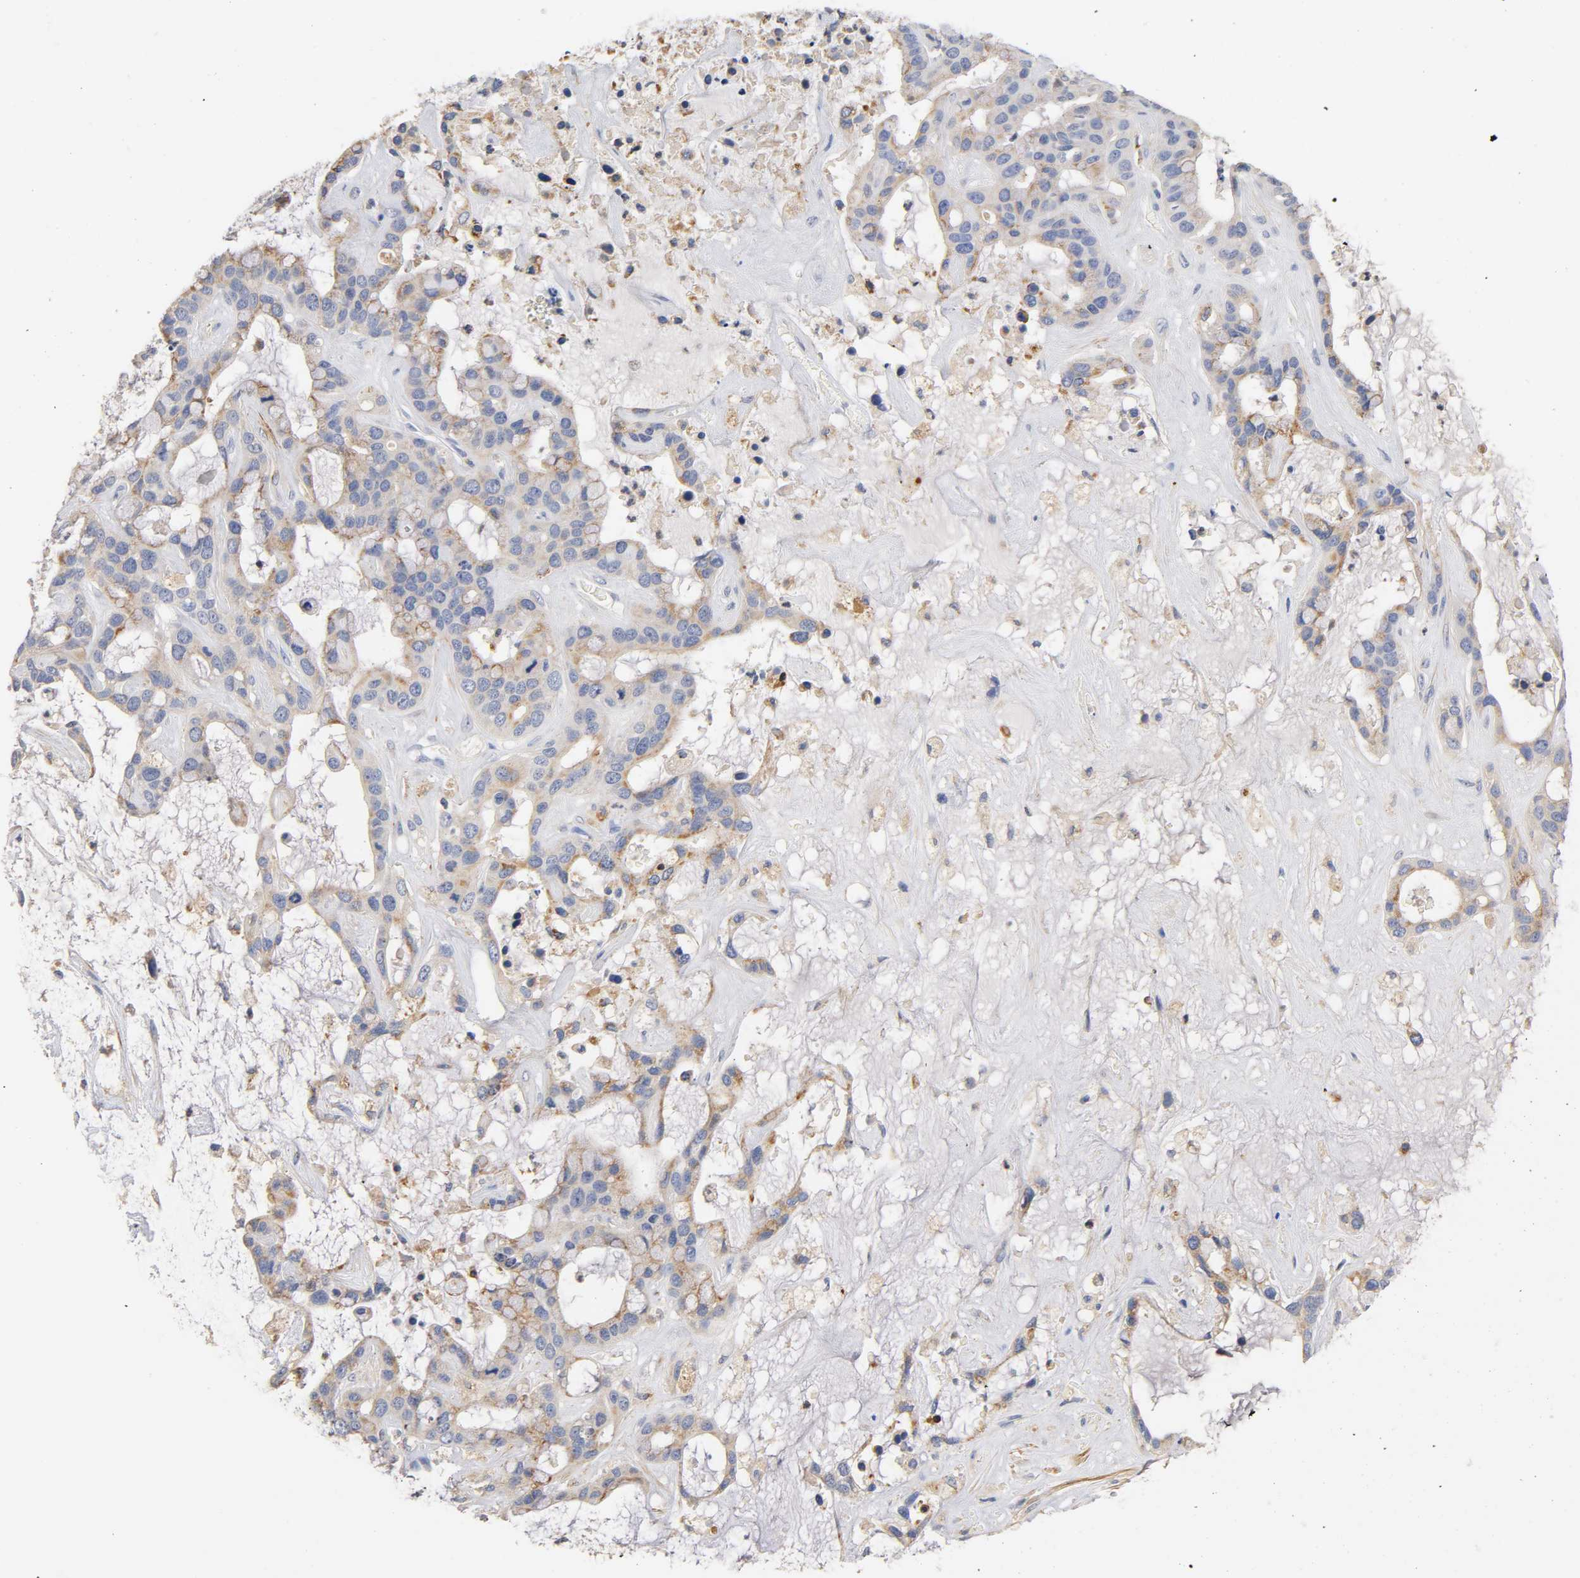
{"staining": {"intensity": "weak", "quantity": "25%-75%", "location": "cytoplasmic/membranous"}, "tissue": "liver cancer", "cell_type": "Tumor cells", "image_type": "cancer", "snomed": [{"axis": "morphology", "description": "Cholangiocarcinoma"}, {"axis": "topography", "description": "Liver"}], "caption": "An image of human liver cancer stained for a protein displays weak cytoplasmic/membranous brown staining in tumor cells. The protein of interest is stained brown, and the nuclei are stained in blue (DAB (3,3'-diaminobenzidine) IHC with brightfield microscopy, high magnification).", "gene": "SEMA5A", "patient": {"sex": "female", "age": 65}}